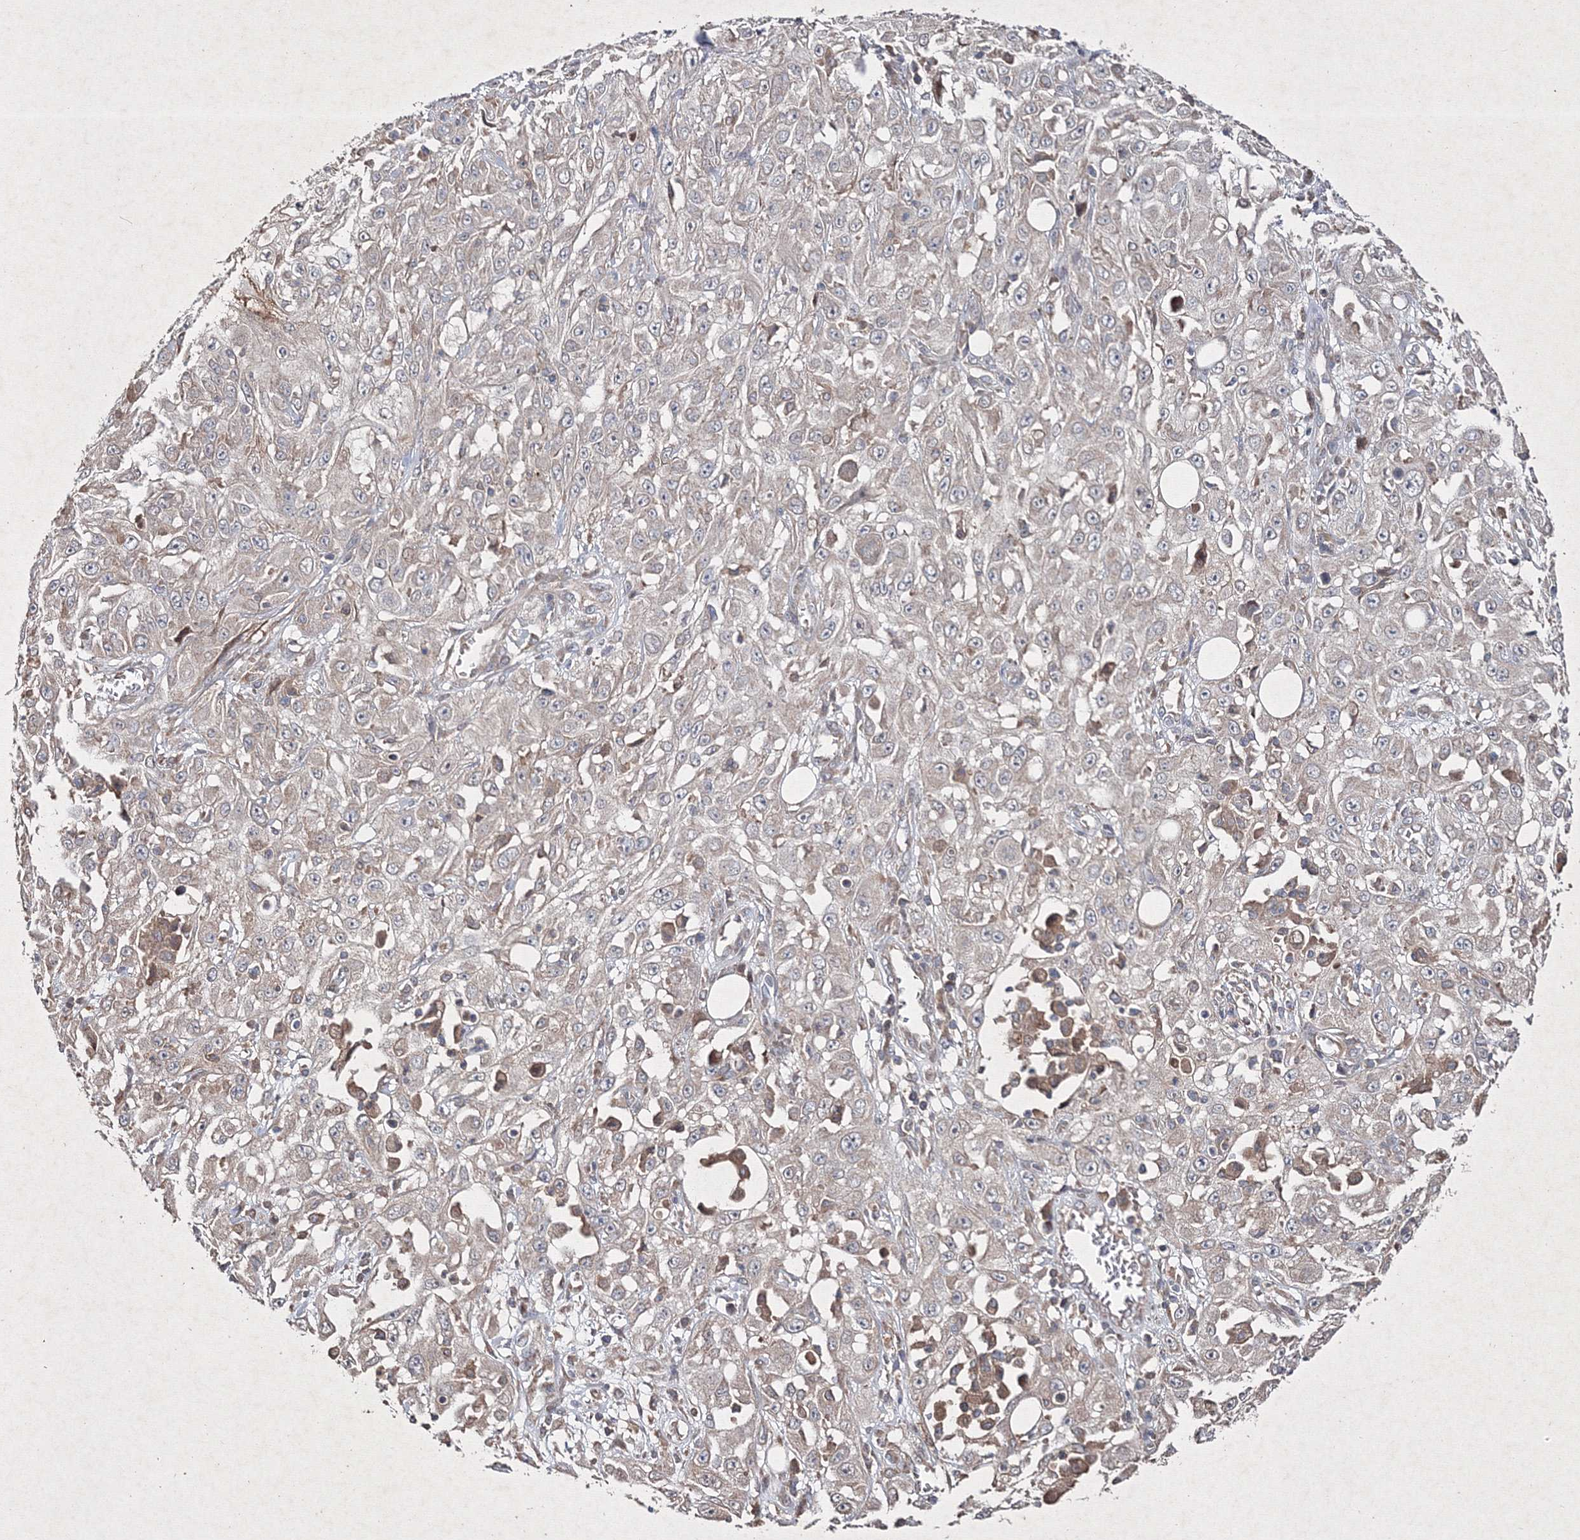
{"staining": {"intensity": "weak", "quantity": "25%-75%", "location": "cytoplasmic/membranous"}, "tissue": "skin cancer", "cell_type": "Tumor cells", "image_type": "cancer", "snomed": [{"axis": "morphology", "description": "Squamous cell carcinoma, NOS"}, {"axis": "morphology", "description": "Squamous cell carcinoma, metastatic, NOS"}, {"axis": "topography", "description": "Skin"}, {"axis": "topography", "description": "Lymph node"}], "caption": "Human skin metastatic squamous cell carcinoma stained with a protein marker displays weak staining in tumor cells.", "gene": "GFM1", "patient": {"sex": "male", "age": 75}}